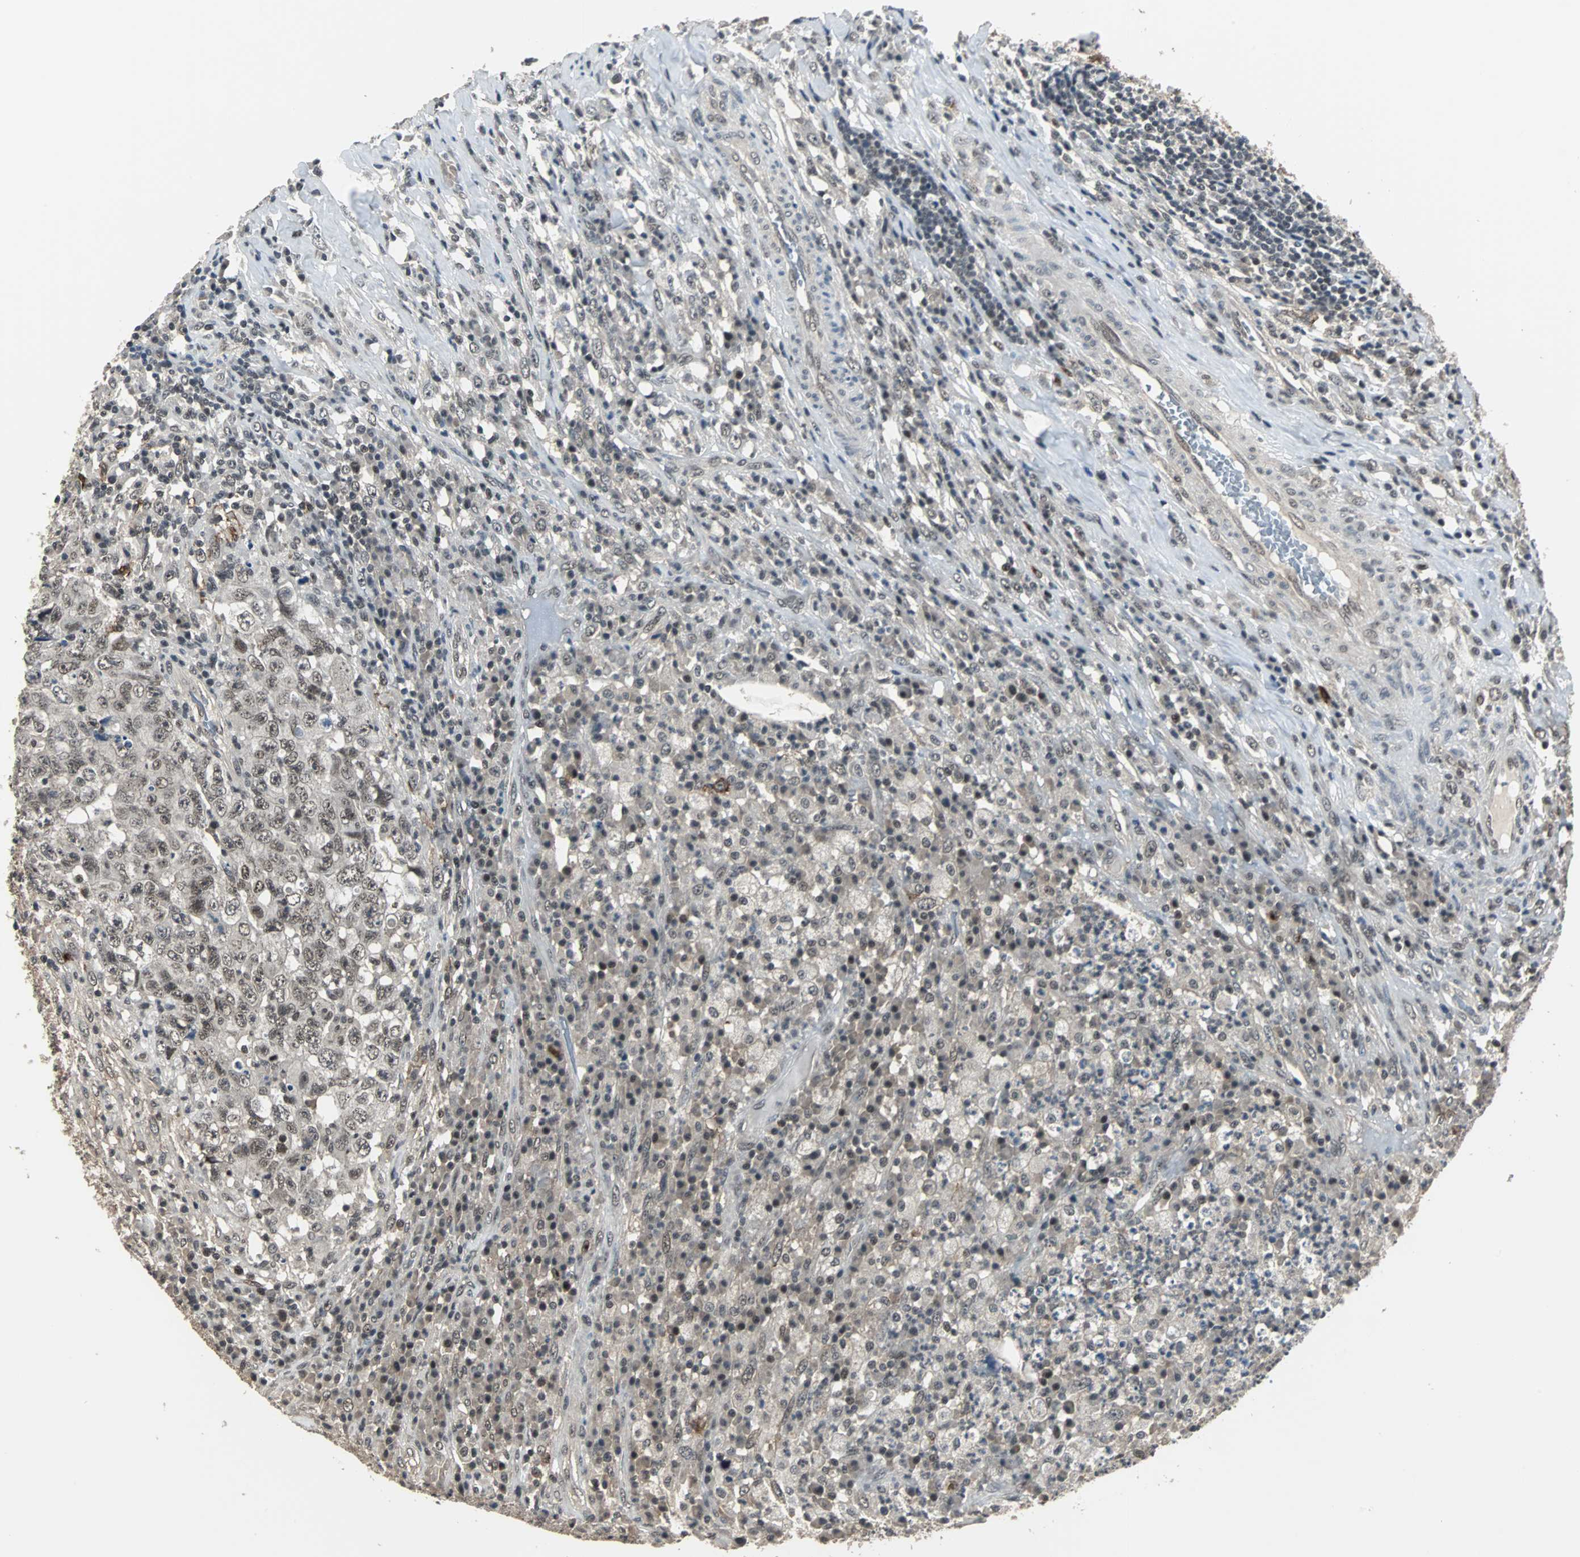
{"staining": {"intensity": "weak", "quantity": ">75%", "location": "nuclear"}, "tissue": "testis cancer", "cell_type": "Tumor cells", "image_type": "cancer", "snomed": [{"axis": "morphology", "description": "Necrosis, NOS"}, {"axis": "morphology", "description": "Carcinoma, Embryonal, NOS"}, {"axis": "topography", "description": "Testis"}], "caption": "Brown immunohistochemical staining in human testis cancer (embryonal carcinoma) displays weak nuclear staining in approximately >75% of tumor cells.", "gene": "MKX", "patient": {"sex": "male", "age": 19}}